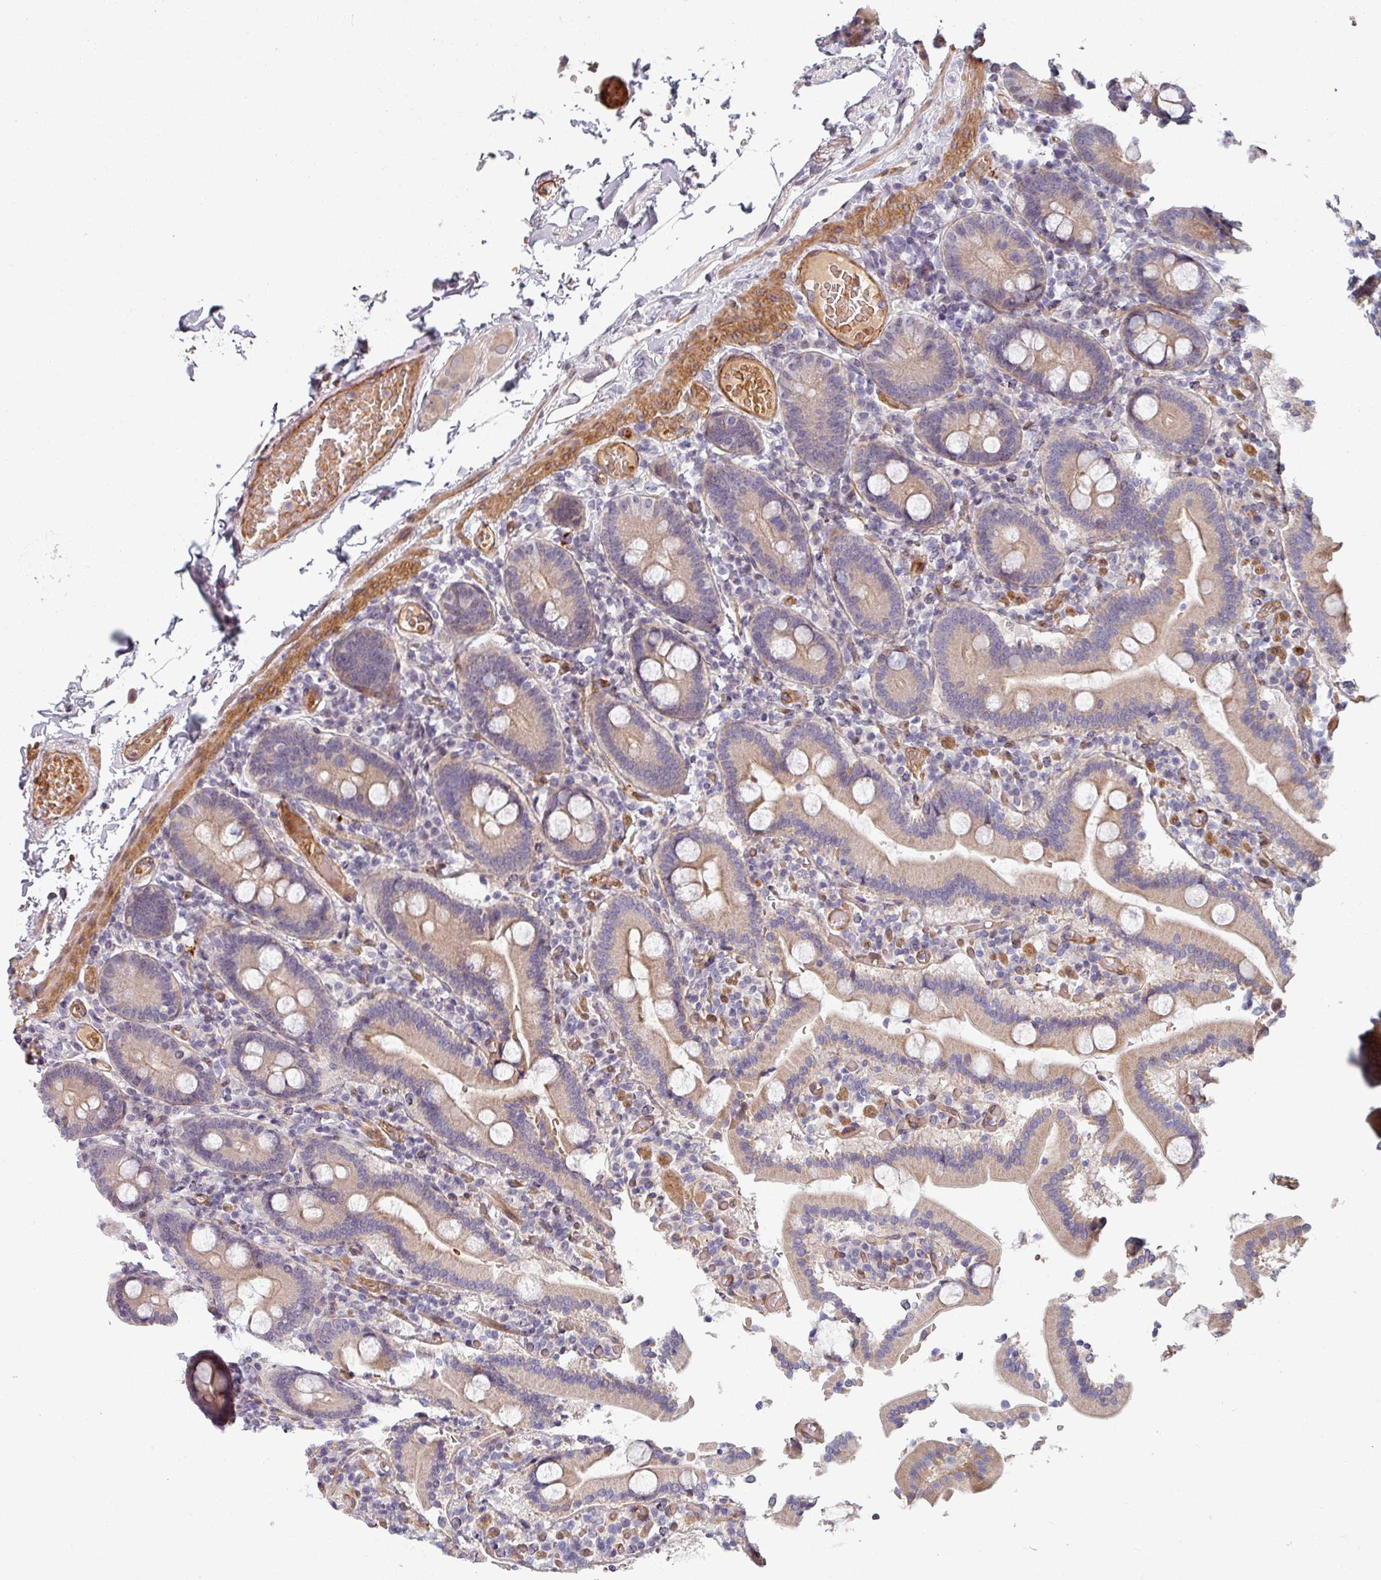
{"staining": {"intensity": "weak", "quantity": "<25%", "location": "cytoplasmic/membranous"}, "tissue": "duodenum", "cell_type": "Glandular cells", "image_type": "normal", "snomed": [{"axis": "morphology", "description": "Normal tissue, NOS"}, {"axis": "topography", "description": "Duodenum"}], "caption": "Glandular cells show no significant positivity in normal duodenum. (DAB (3,3'-diaminobenzidine) immunohistochemistry (IHC), high magnification).", "gene": "C4BPB", "patient": {"sex": "male", "age": 55}}